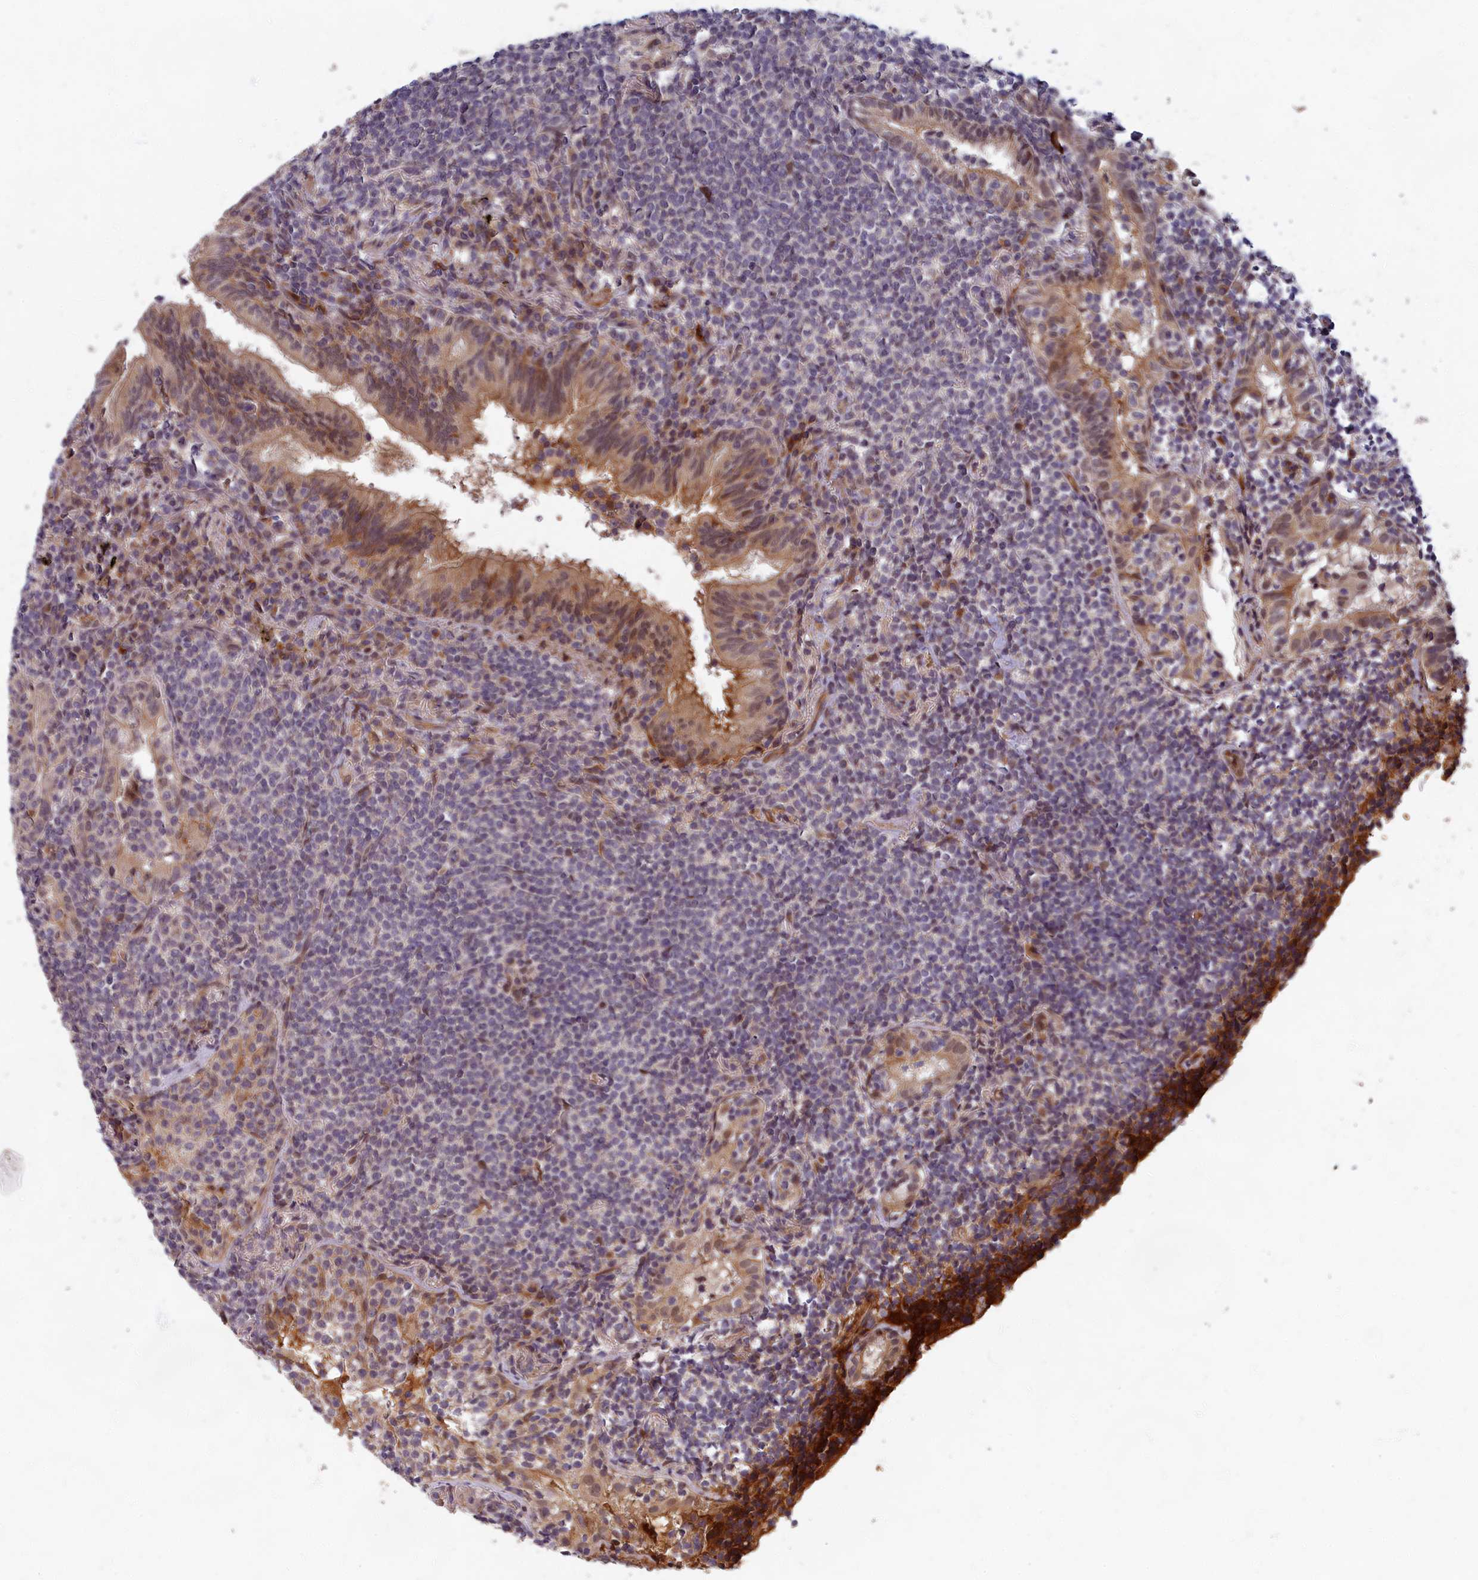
{"staining": {"intensity": "negative", "quantity": "none", "location": "none"}, "tissue": "lymphoma", "cell_type": "Tumor cells", "image_type": "cancer", "snomed": [{"axis": "morphology", "description": "Malignant lymphoma, non-Hodgkin's type, Low grade"}, {"axis": "topography", "description": "Lung"}], "caption": "There is no significant staining in tumor cells of low-grade malignant lymphoma, non-Hodgkin's type. (Immunohistochemistry (ihc), brightfield microscopy, high magnification).", "gene": "EARS2", "patient": {"sex": "female", "age": 71}}